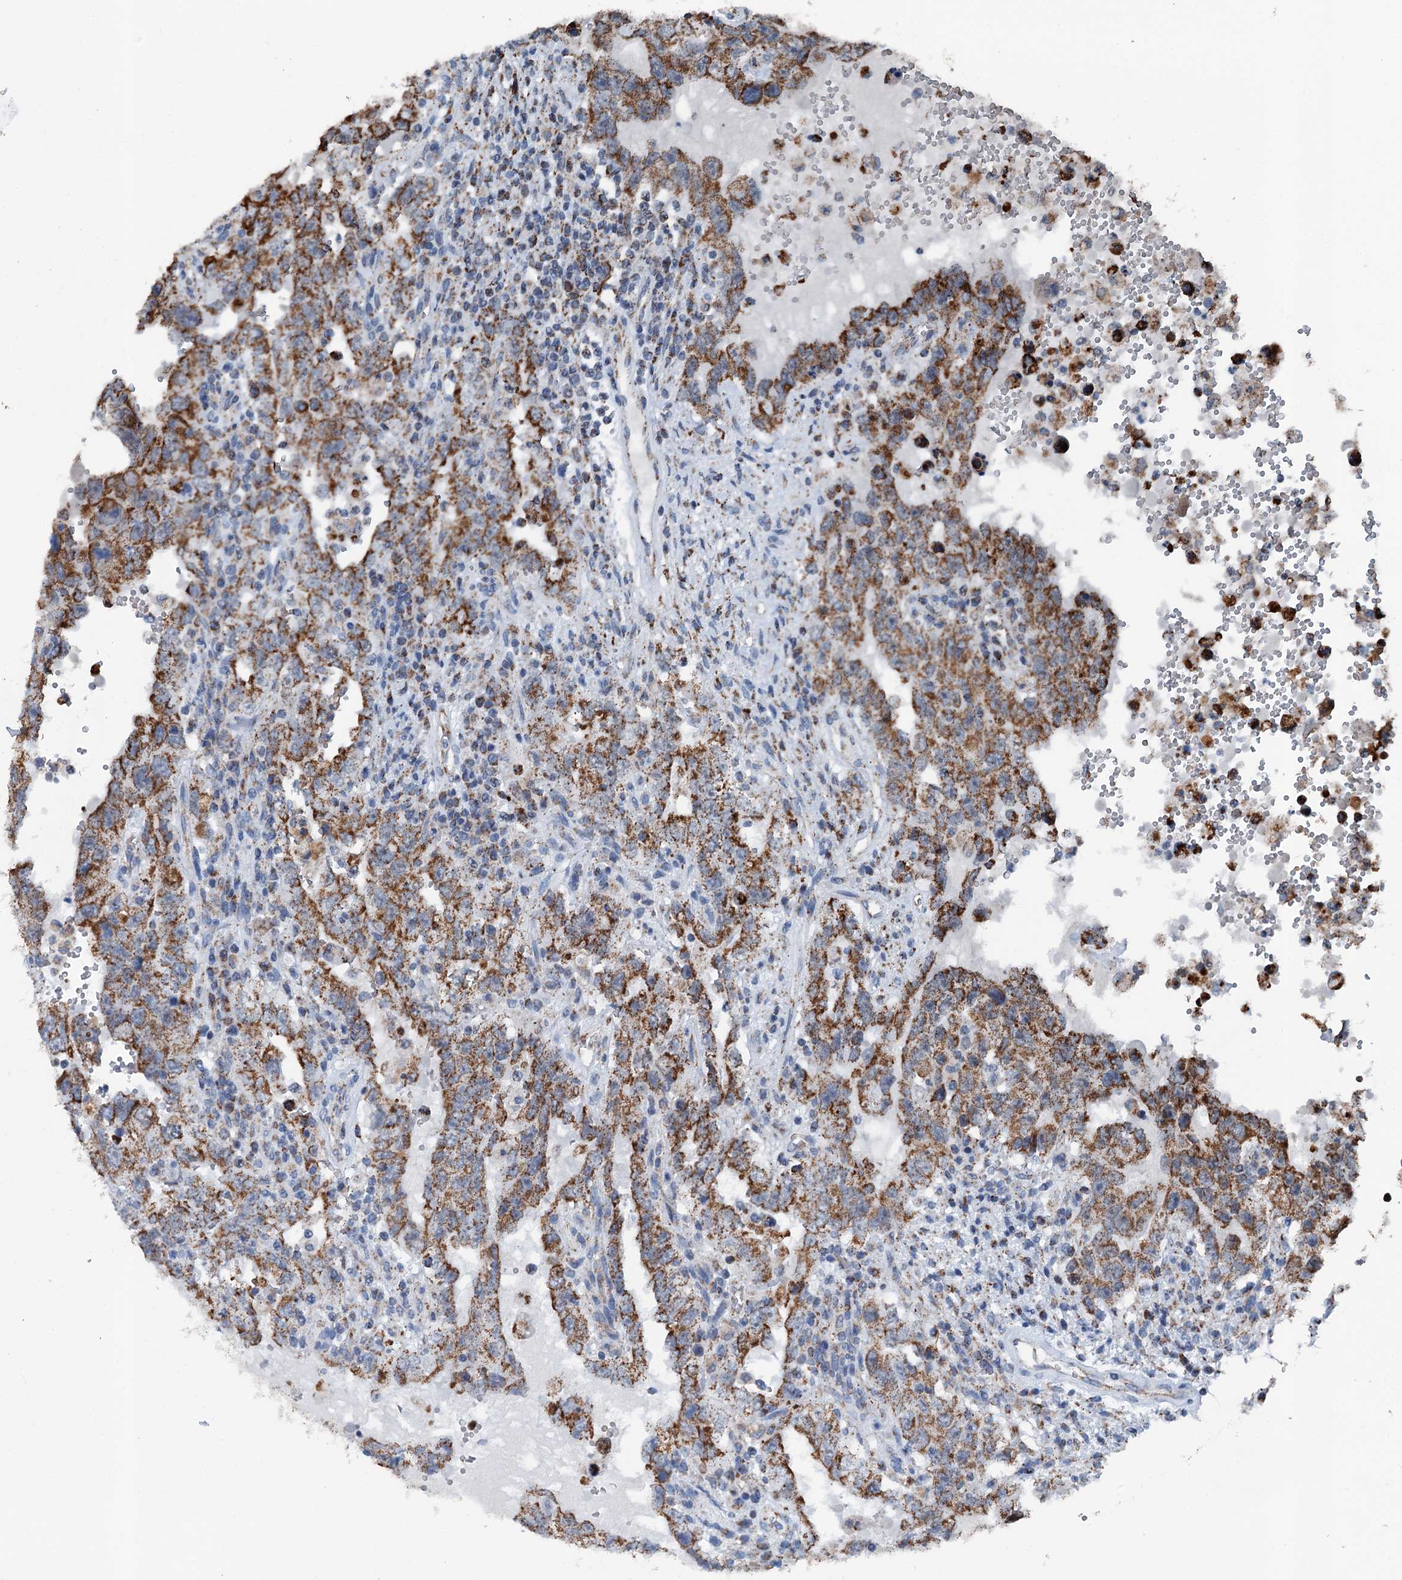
{"staining": {"intensity": "moderate", "quantity": ">75%", "location": "cytoplasmic/membranous"}, "tissue": "testis cancer", "cell_type": "Tumor cells", "image_type": "cancer", "snomed": [{"axis": "morphology", "description": "Carcinoma, Embryonal, NOS"}, {"axis": "topography", "description": "Testis"}], "caption": "Immunohistochemistry photomicrograph of human testis cancer (embryonal carcinoma) stained for a protein (brown), which displays medium levels of moderate cytoplasmic/membranous expression in about >75% of tumor cells.", "gene": "TRPT1", "patient": {"sex": "male", "age": 26}}